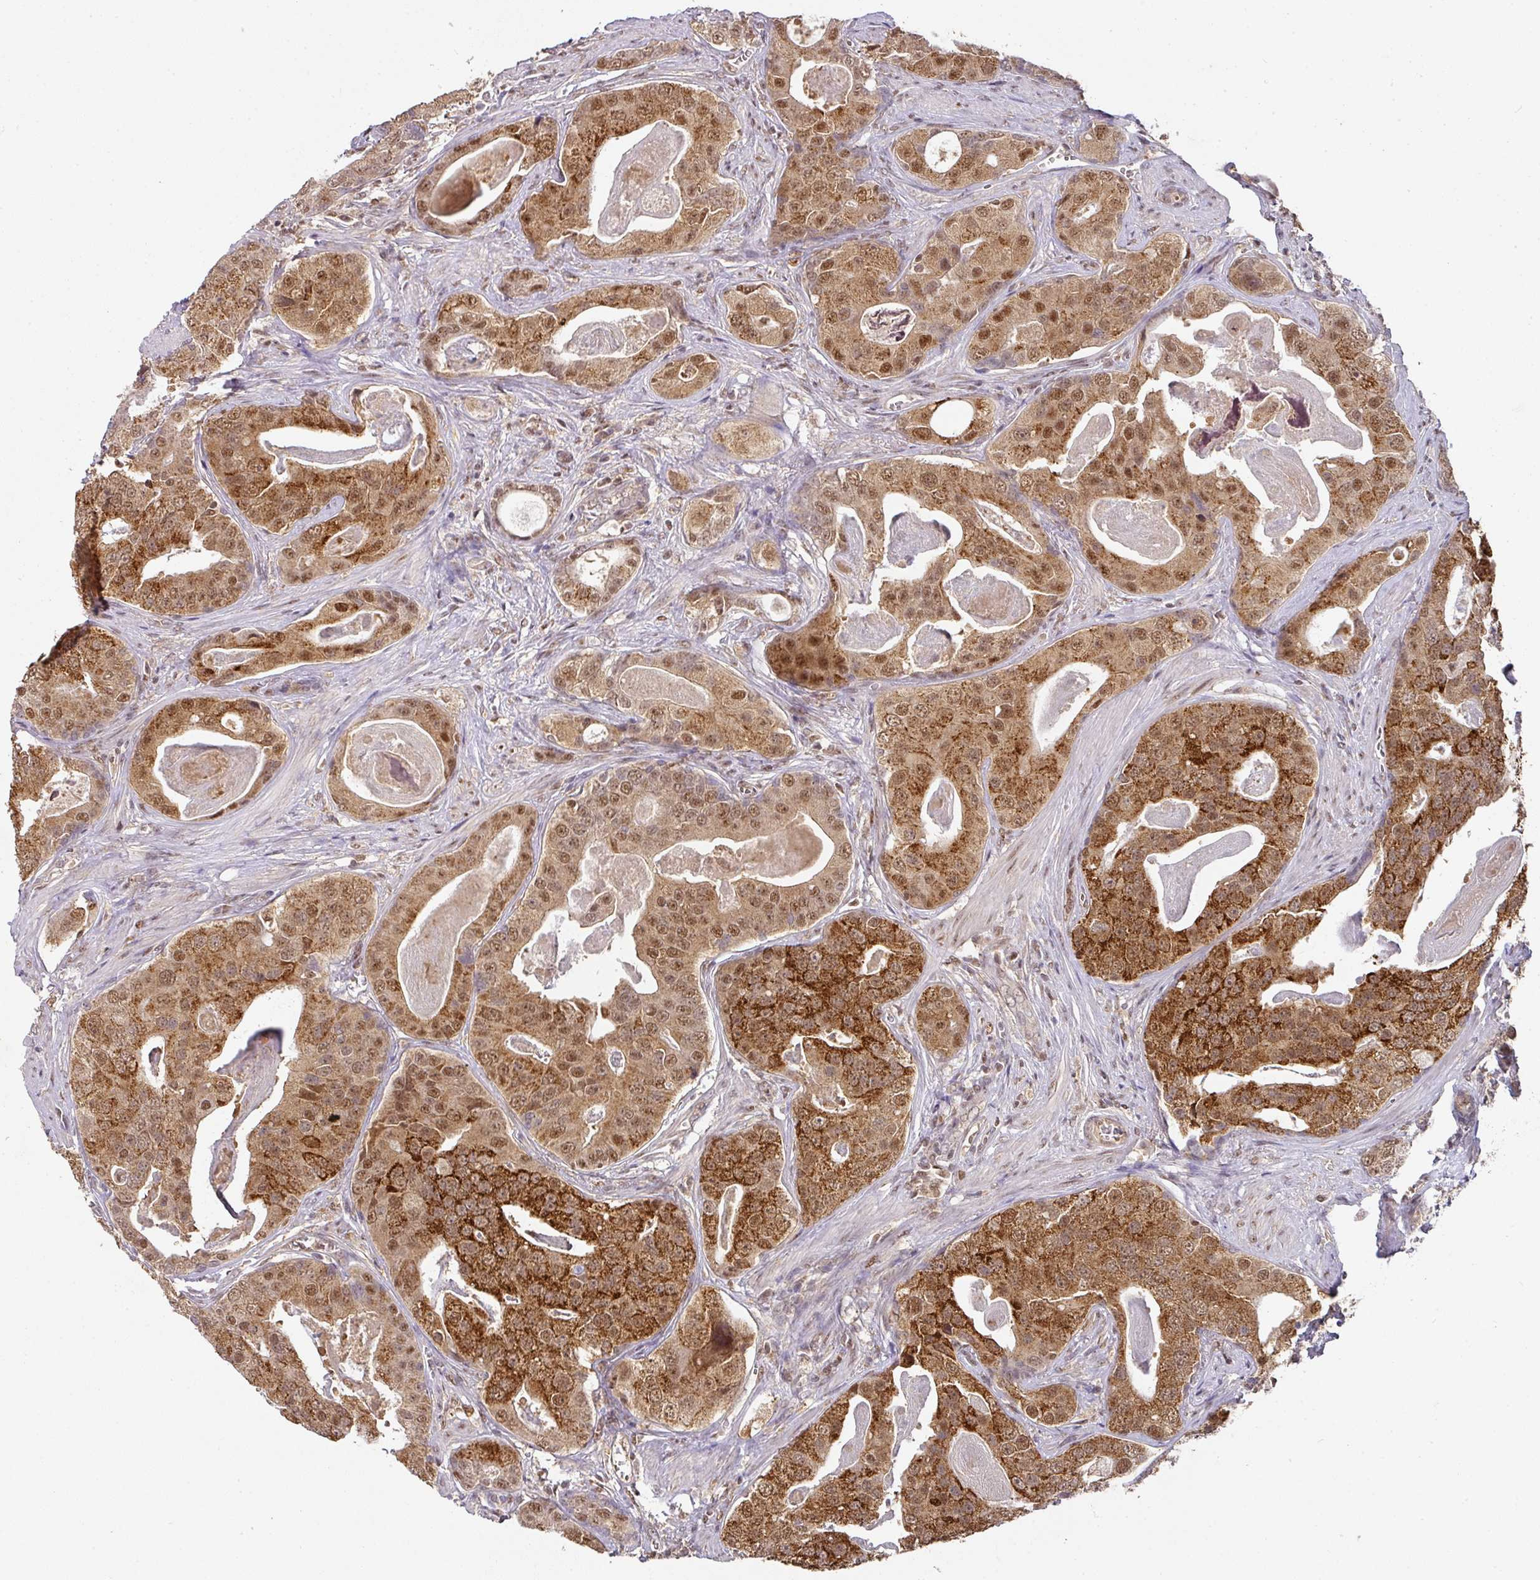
{"staining": {"intensity": "moderate", "quantity": ">75%", "location": "cytoplasmic/membranous,nuclear"}, "tissue": "prostate cancer", "cell_type": "Tumor cells", "image_type": "cancer", "snomed": [{"axis": "morphology", "description": "Adenocarcinoma, High grade"}, {"axis": "topography", "description": "Prostate"}], "caption": "Immunohistochemistry (IHC) (DAB (3,3'-diaminobenzidine)) staining of human prostate cancer demonstrates moderate cytoplasmic/membranous and nuclear protein positivity in approximately >75% of tumor cells. (DAB IHC with brightfield microscopy, high magnification).", "gene": "RANBP9", "patient": {"sex": "male", "age": 71}}